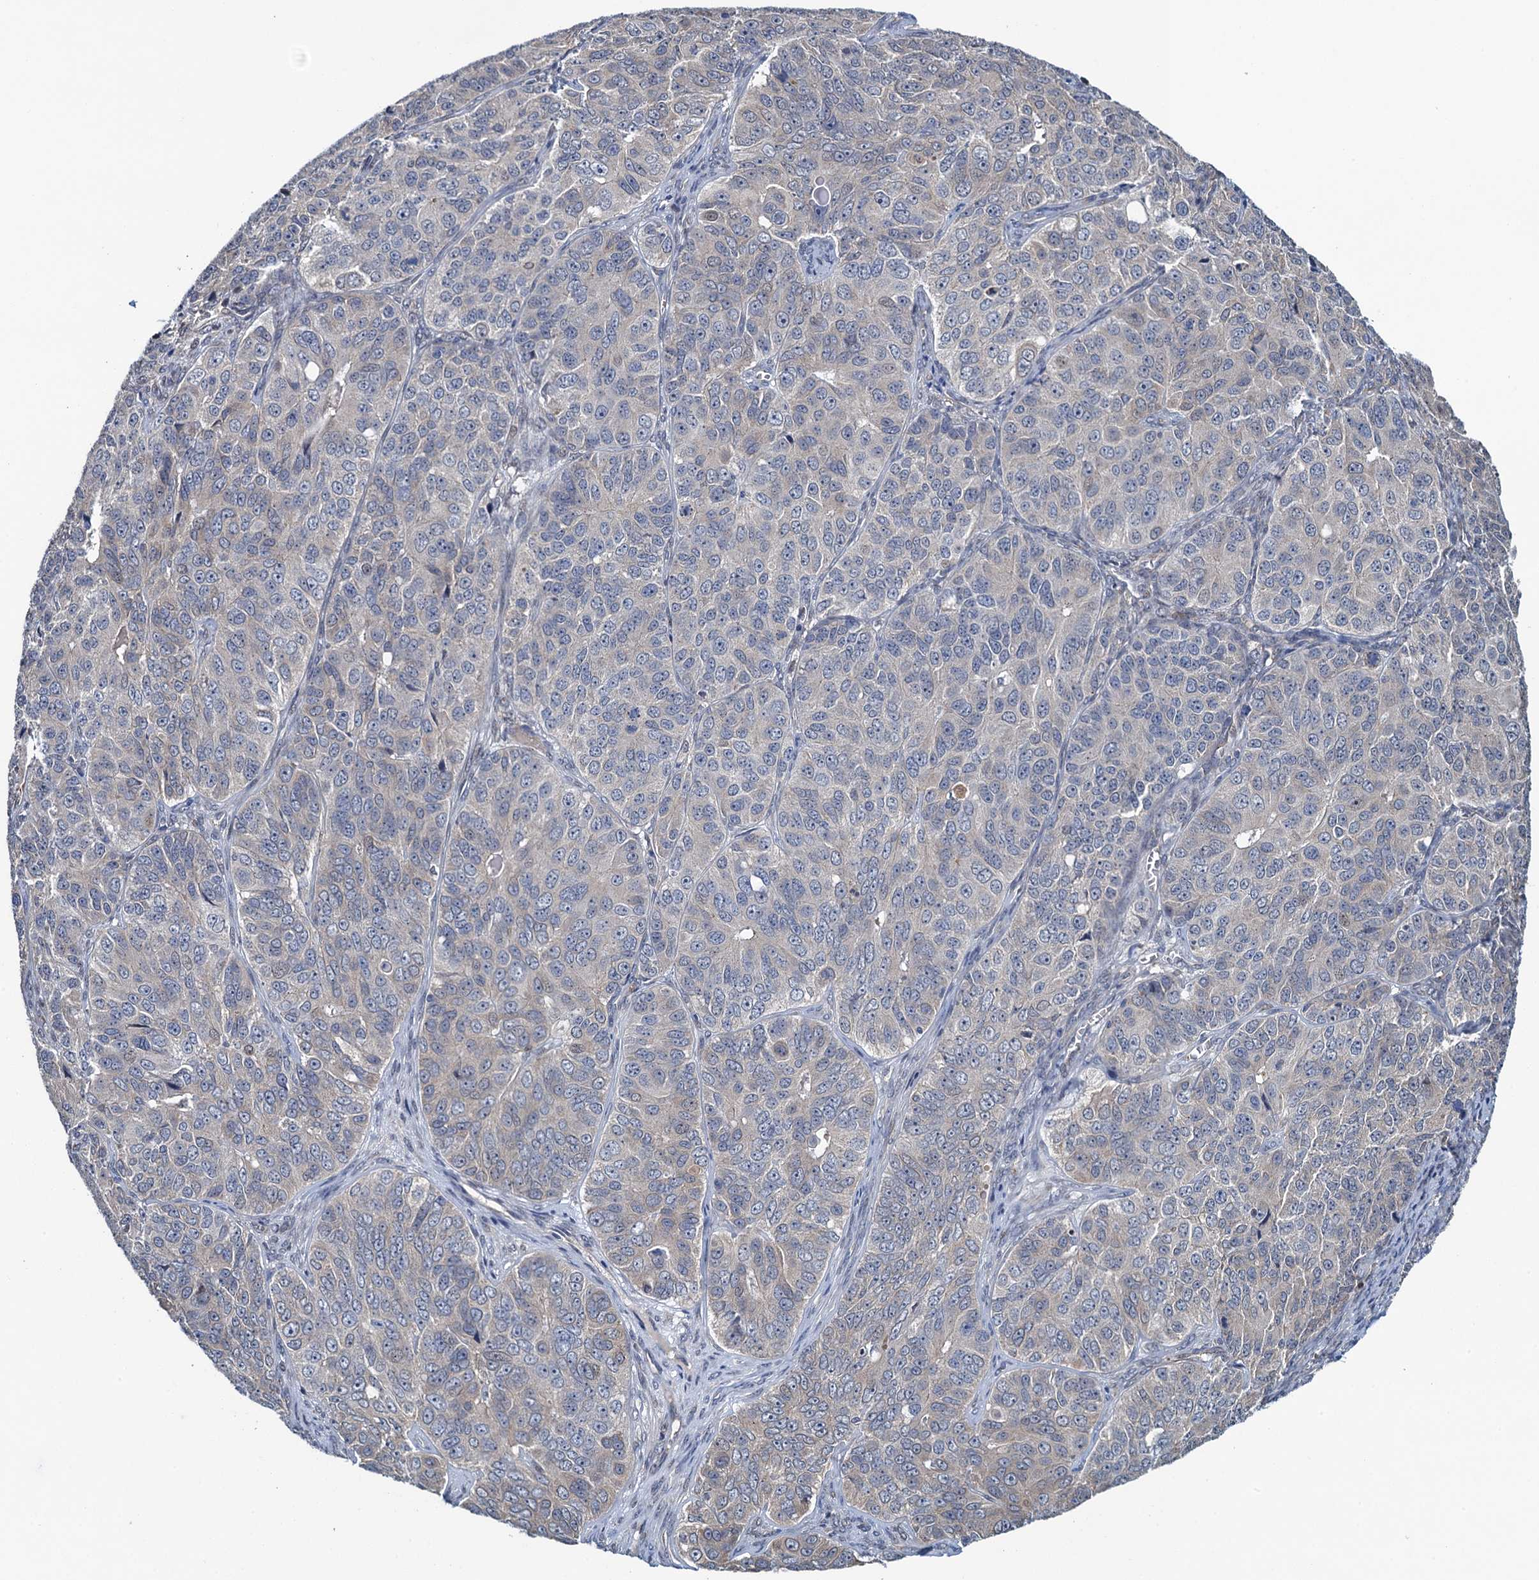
{"staining": {"intensity": "weak", "quantity": "<25%", "location": "cytoplasmic/membranous"}, "tissue": "ovarian cancer", "cell_type": "Tumor cells", "image_type": "cancer", "snomed": [{"axis": "morphology", "description": "Carcinoma, endometroid"}, {"axis": "topography", "description": "Ovary"}], "caption": "The image displays no staining of tumor cells in endometroid carcinoma (ovarian).", "gene": "EVX2", "patient": {"sex": "female", "age": 51}}